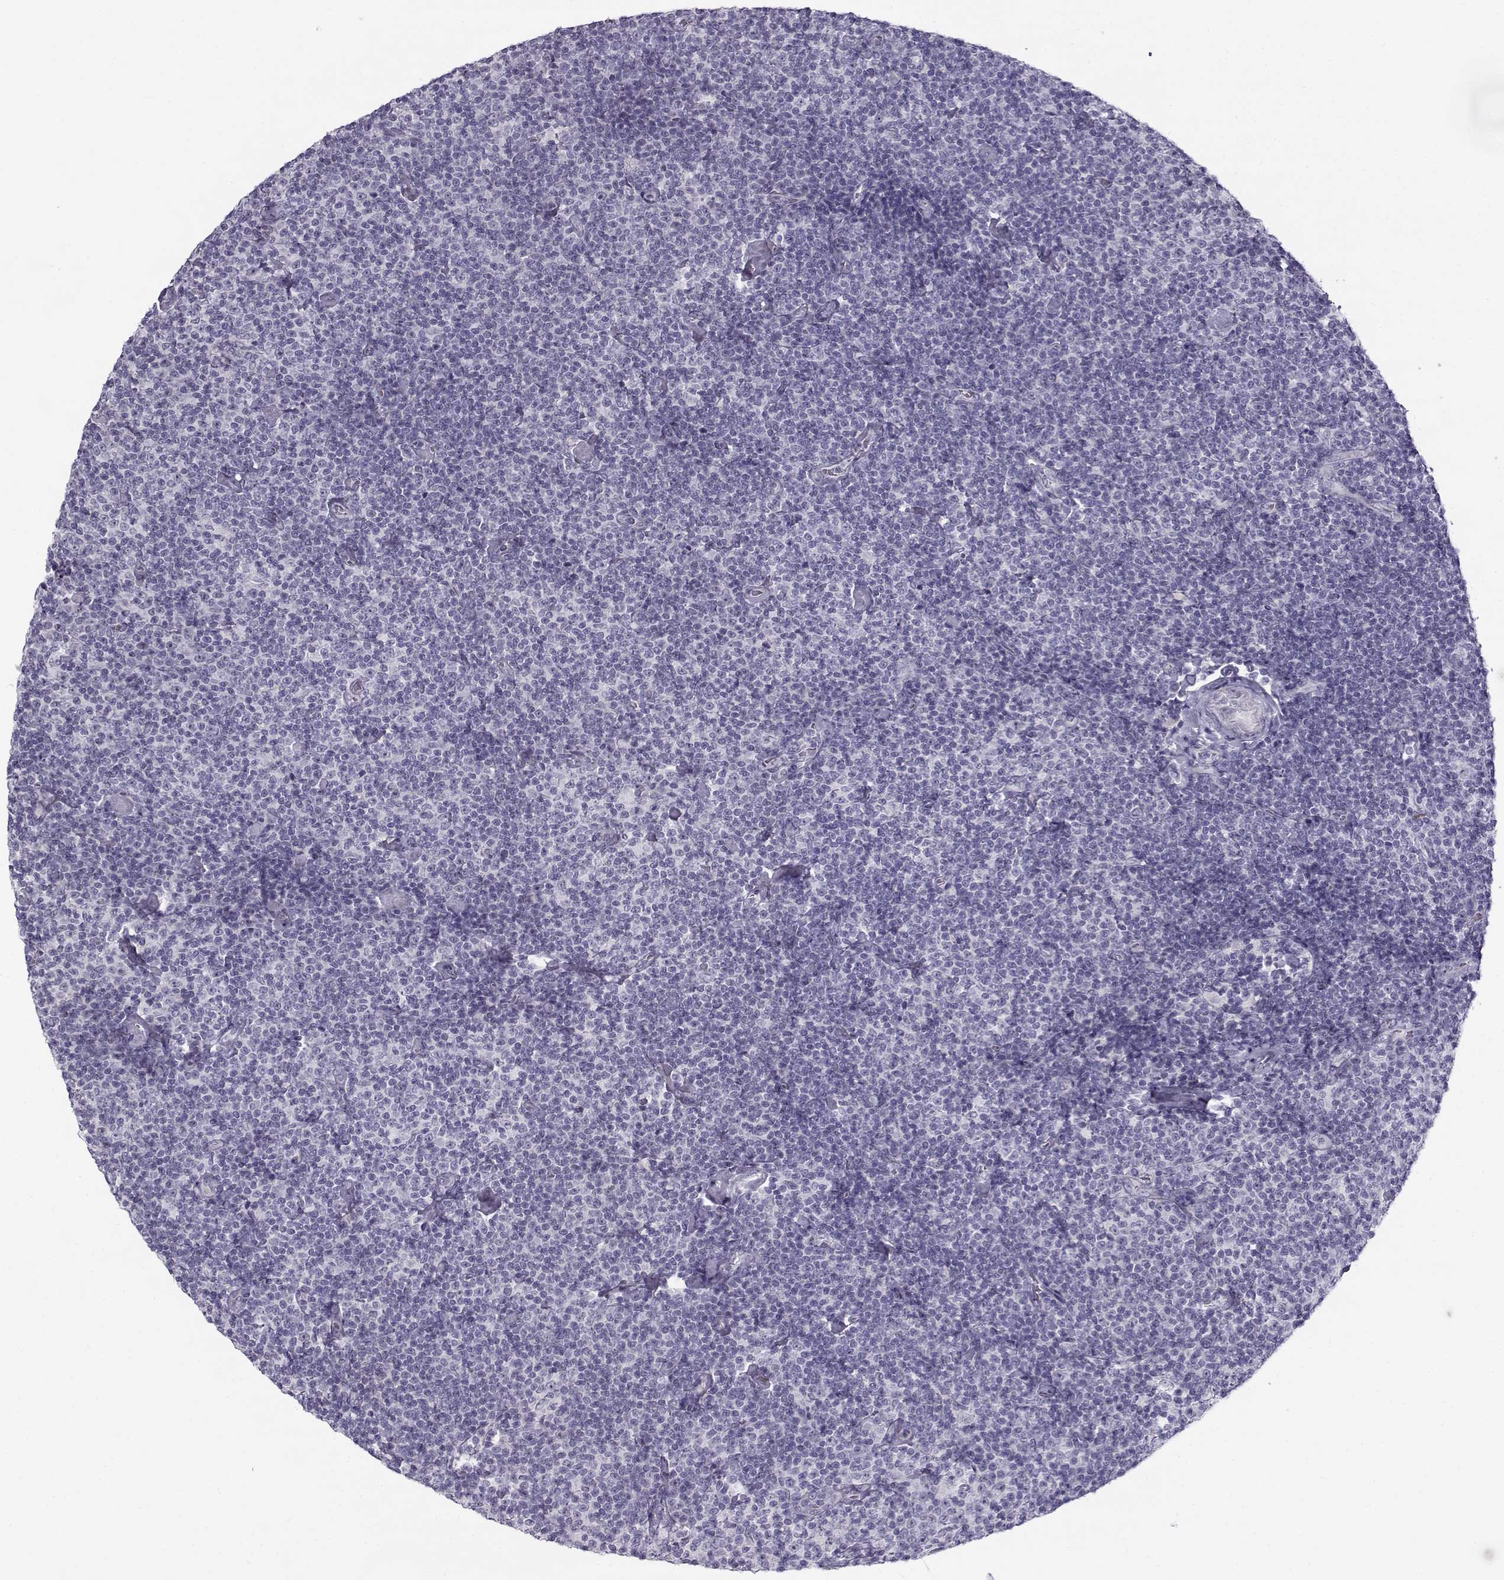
{"staining": {"intensity": "negative", "quantity": "none", "location": "none"}, "tissue": "lymphoma", "cell_type": "Tumor cells", "image_type": "cancer", "snomed": [{"axis": "morphology", "description": "Malignant lymphoma, non-Hodgkin's type, Low grade"}, {"axis": "topography", "description": "Lymph node"}], "caption": "Immunohistochemistry histopathology image of low-grade malignant lymphoma, non-Hodgkin's type stained for a protein (brown), which reveals no staining in tumor cells.", "gene": "TEX55", "patient": {"sex": "male", "age": 81}}